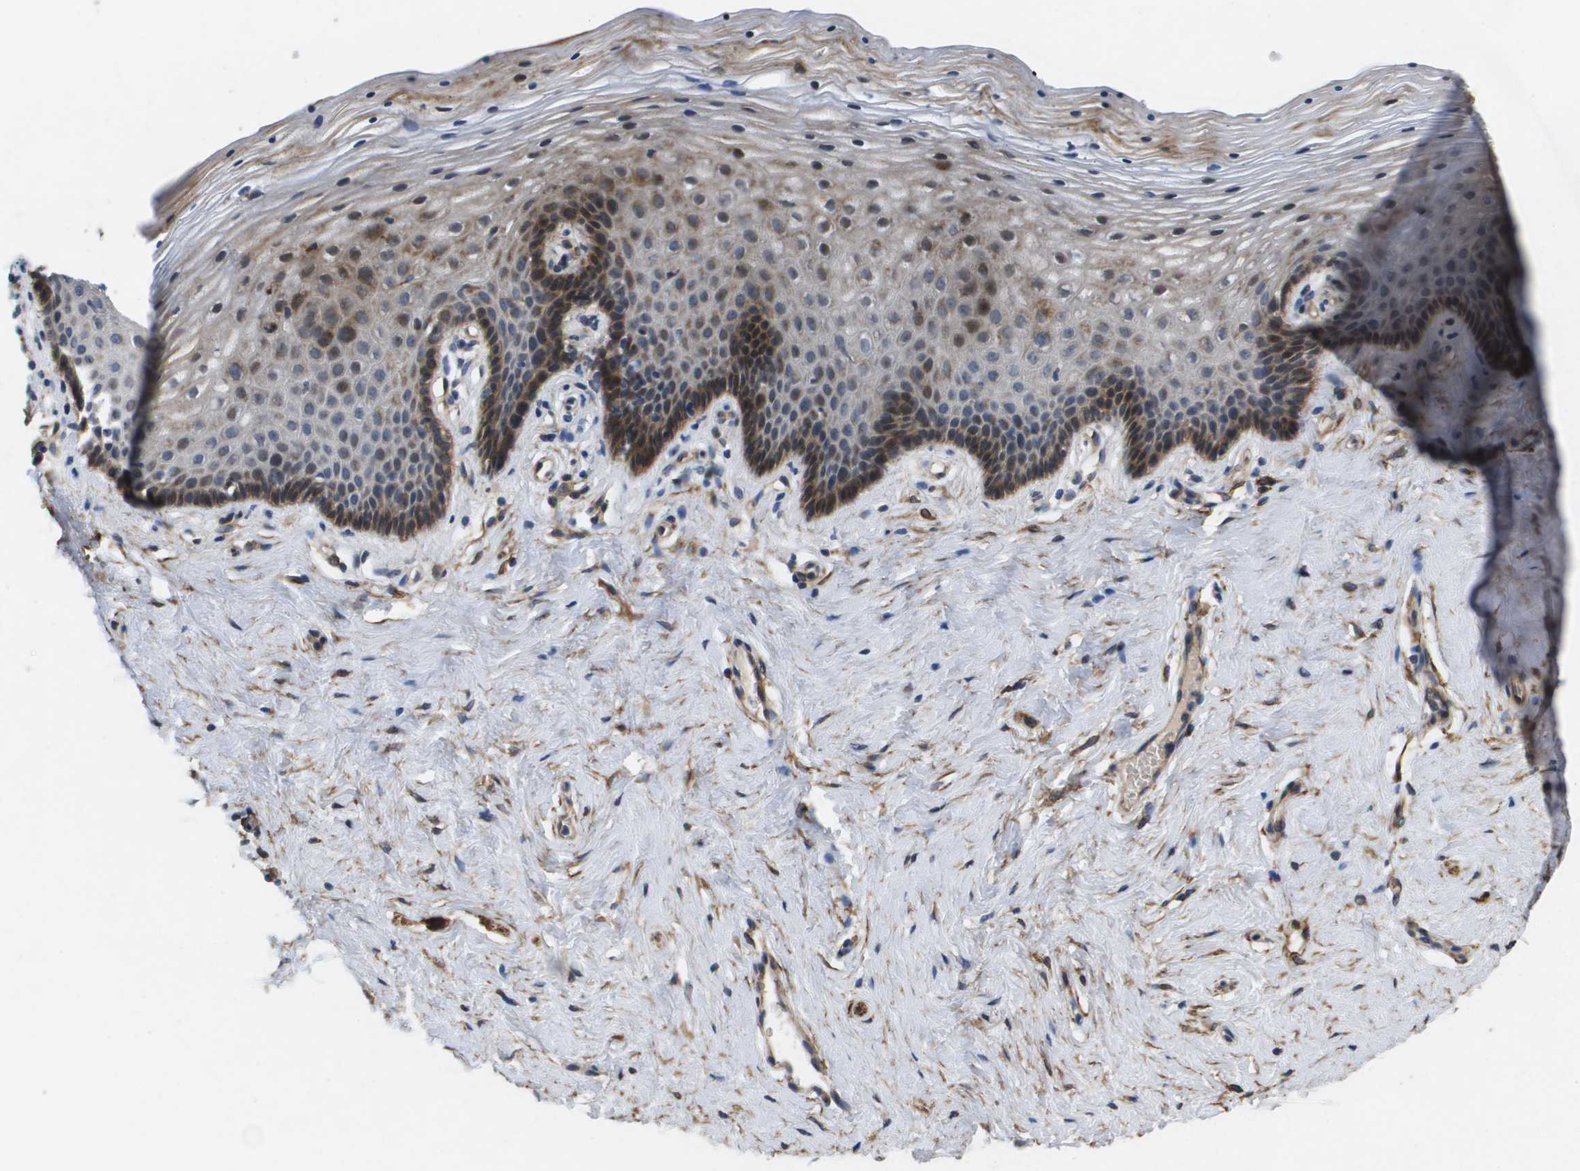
{"staining": {"intensity": "moderate", "quantity": "<25%", "location": "cytoplasmic/membranous"}, "tissue": "vagina", "cell_type": "Squamous epithelial cells", "image_type": "normal", "snomed": [{"axis": "morphology", "description": "Normal tissue, NOS"}, {"axis": "topography", "description": "Vagina"}], "caption": "The photomicrograph demonstrates immunohistochemical staining of benign vagina. There is moderate cytoplasmic/membranous staining is present in about <25% of squamous epithelial cells.", "gene": "ENTPD2", "patient": {"sex": "female", "age": 32}}